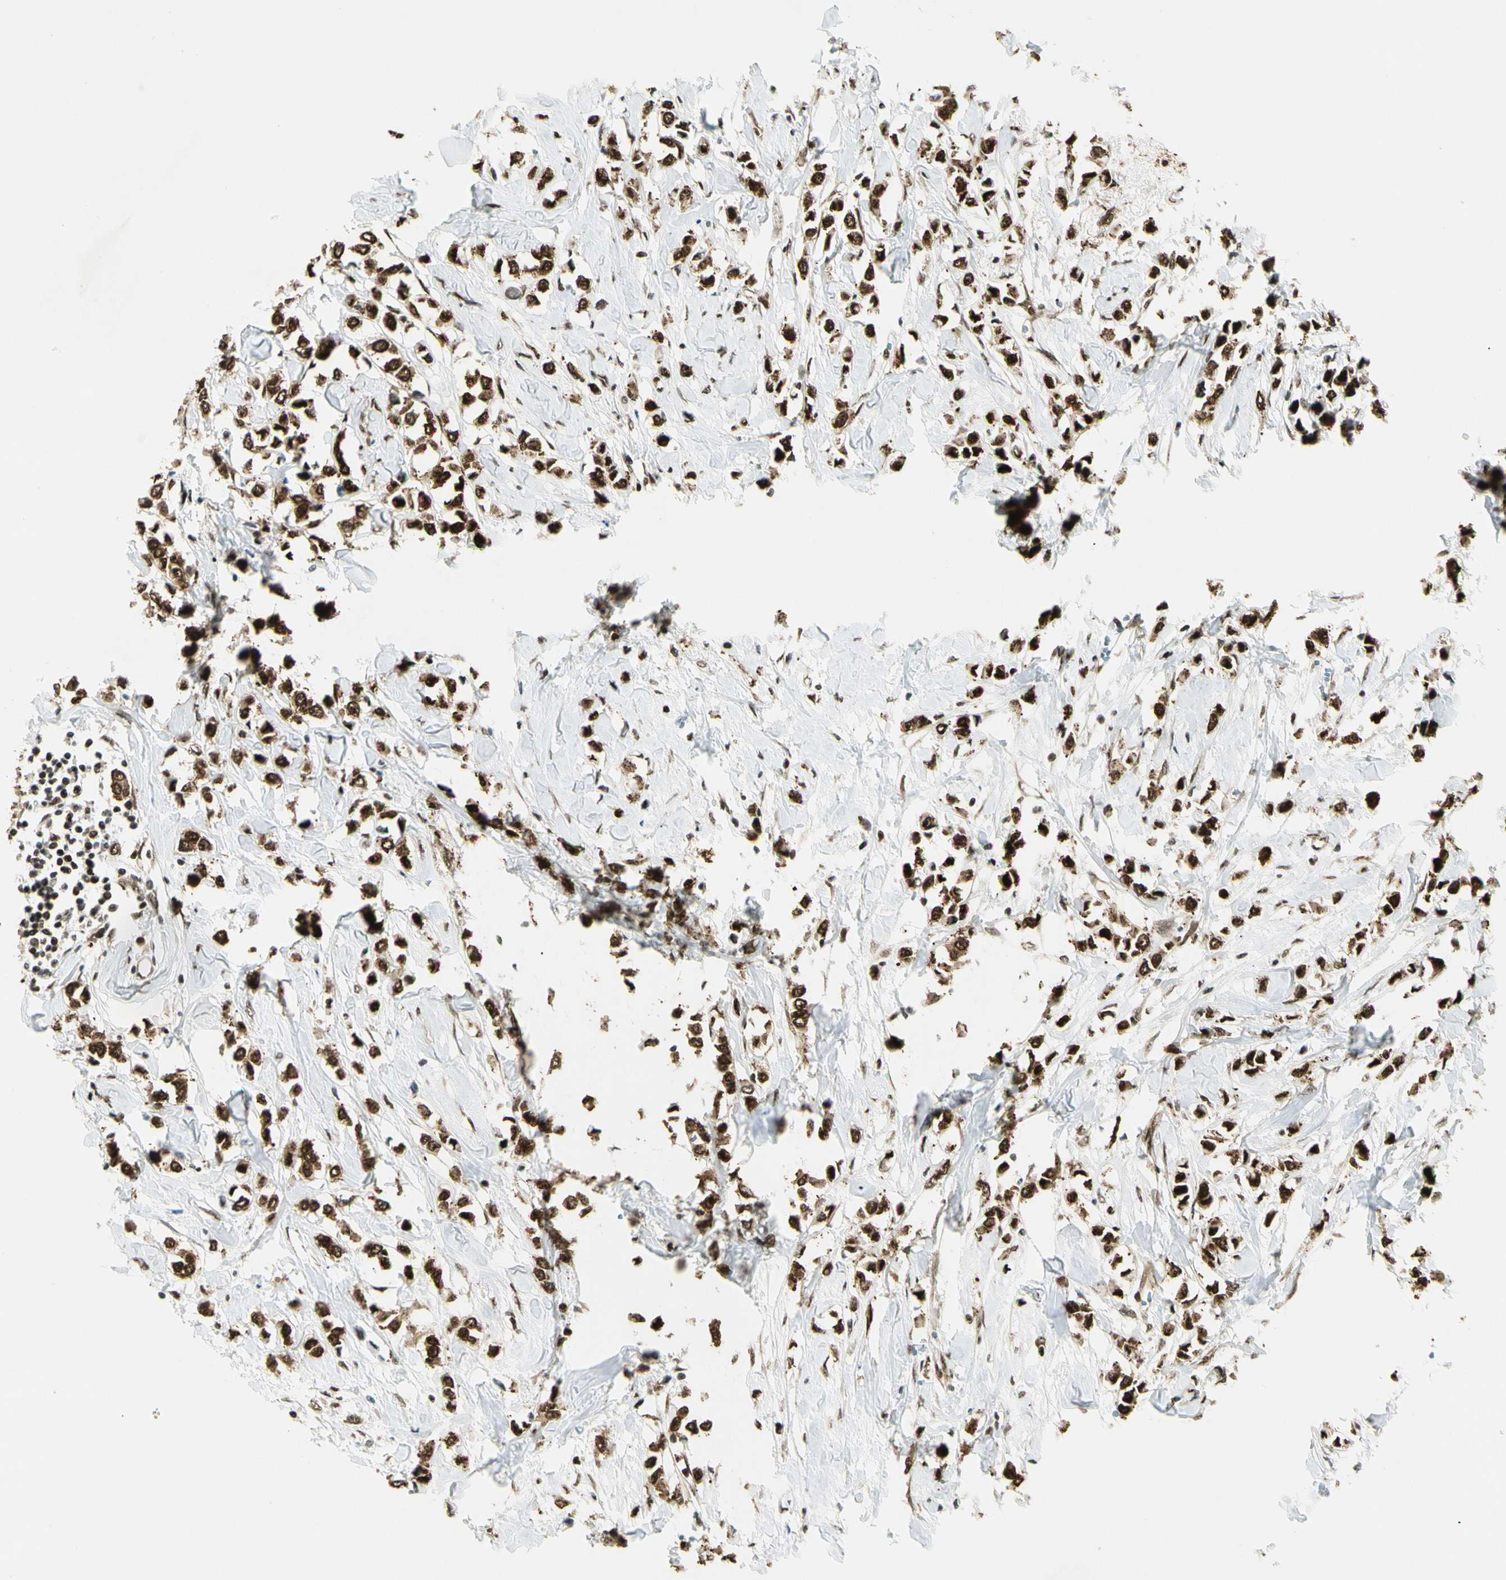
{"staining": {"intensity": "strong", "quantity": ">75%", "location": "cytoplasmic/membranous,nuclear"}, "tissue": "breast cancer", "cell_type": "Tumor cells", "image_type": "cancer", "snomed": [{"axis": "morphology", "description": "Lobular carcinoma"}, {"axis": "topography", "description": "Breast"}], "caption": "Tumor cells display high levels of strong cytoplasmic/membranous and nuclear staining in about >75% of cells in breast cancer (lobular carcinoma). (DAB (3,3'-diaminobenzidine) = brown stain, brightfield microscopy at high magnification).", "gene": "FUS", "patient": {"sex": "female", "age": 51}}